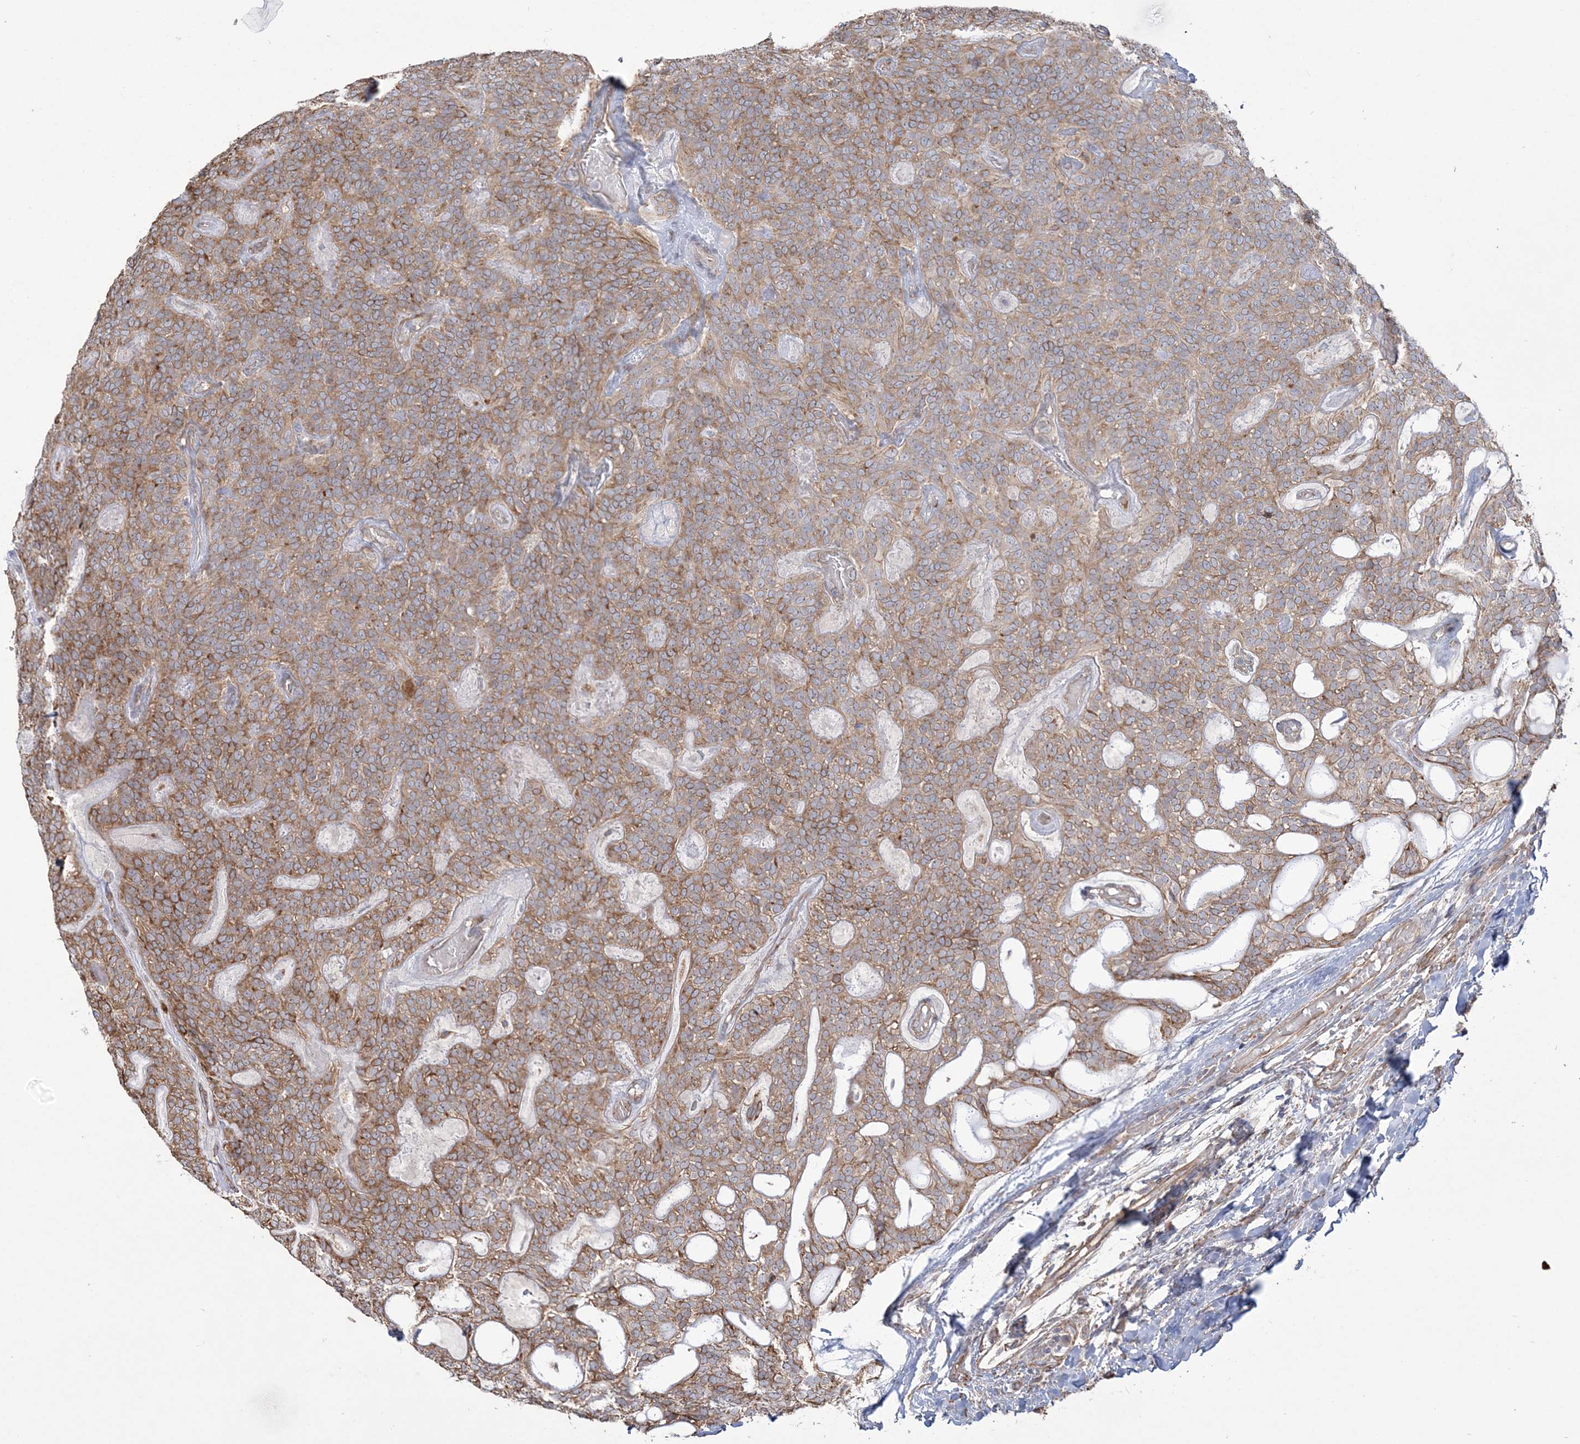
{"staining": {"intensity": "moderate", "quantity": ">75%", "location": "cytoplasmic/membranous"}, "tissue": "head and neck cancer", "cell_type": "Tumor cells", "image_type": "cancer", "snomed": [{"axis": "morphology", "description": "Adenocarcinoma, NOS"}, {"axis": "topography", "description": "Head-Neck"}], "caption": "DAB immunohistochemical staining of human adenocarcinoma (head and neck) reveals moderate cytoplasmic/membranous protein positivity in approximately >75% of tumor cells.", "gene": "ZNF821", "patient": {"sex": "male", "age": 66}}